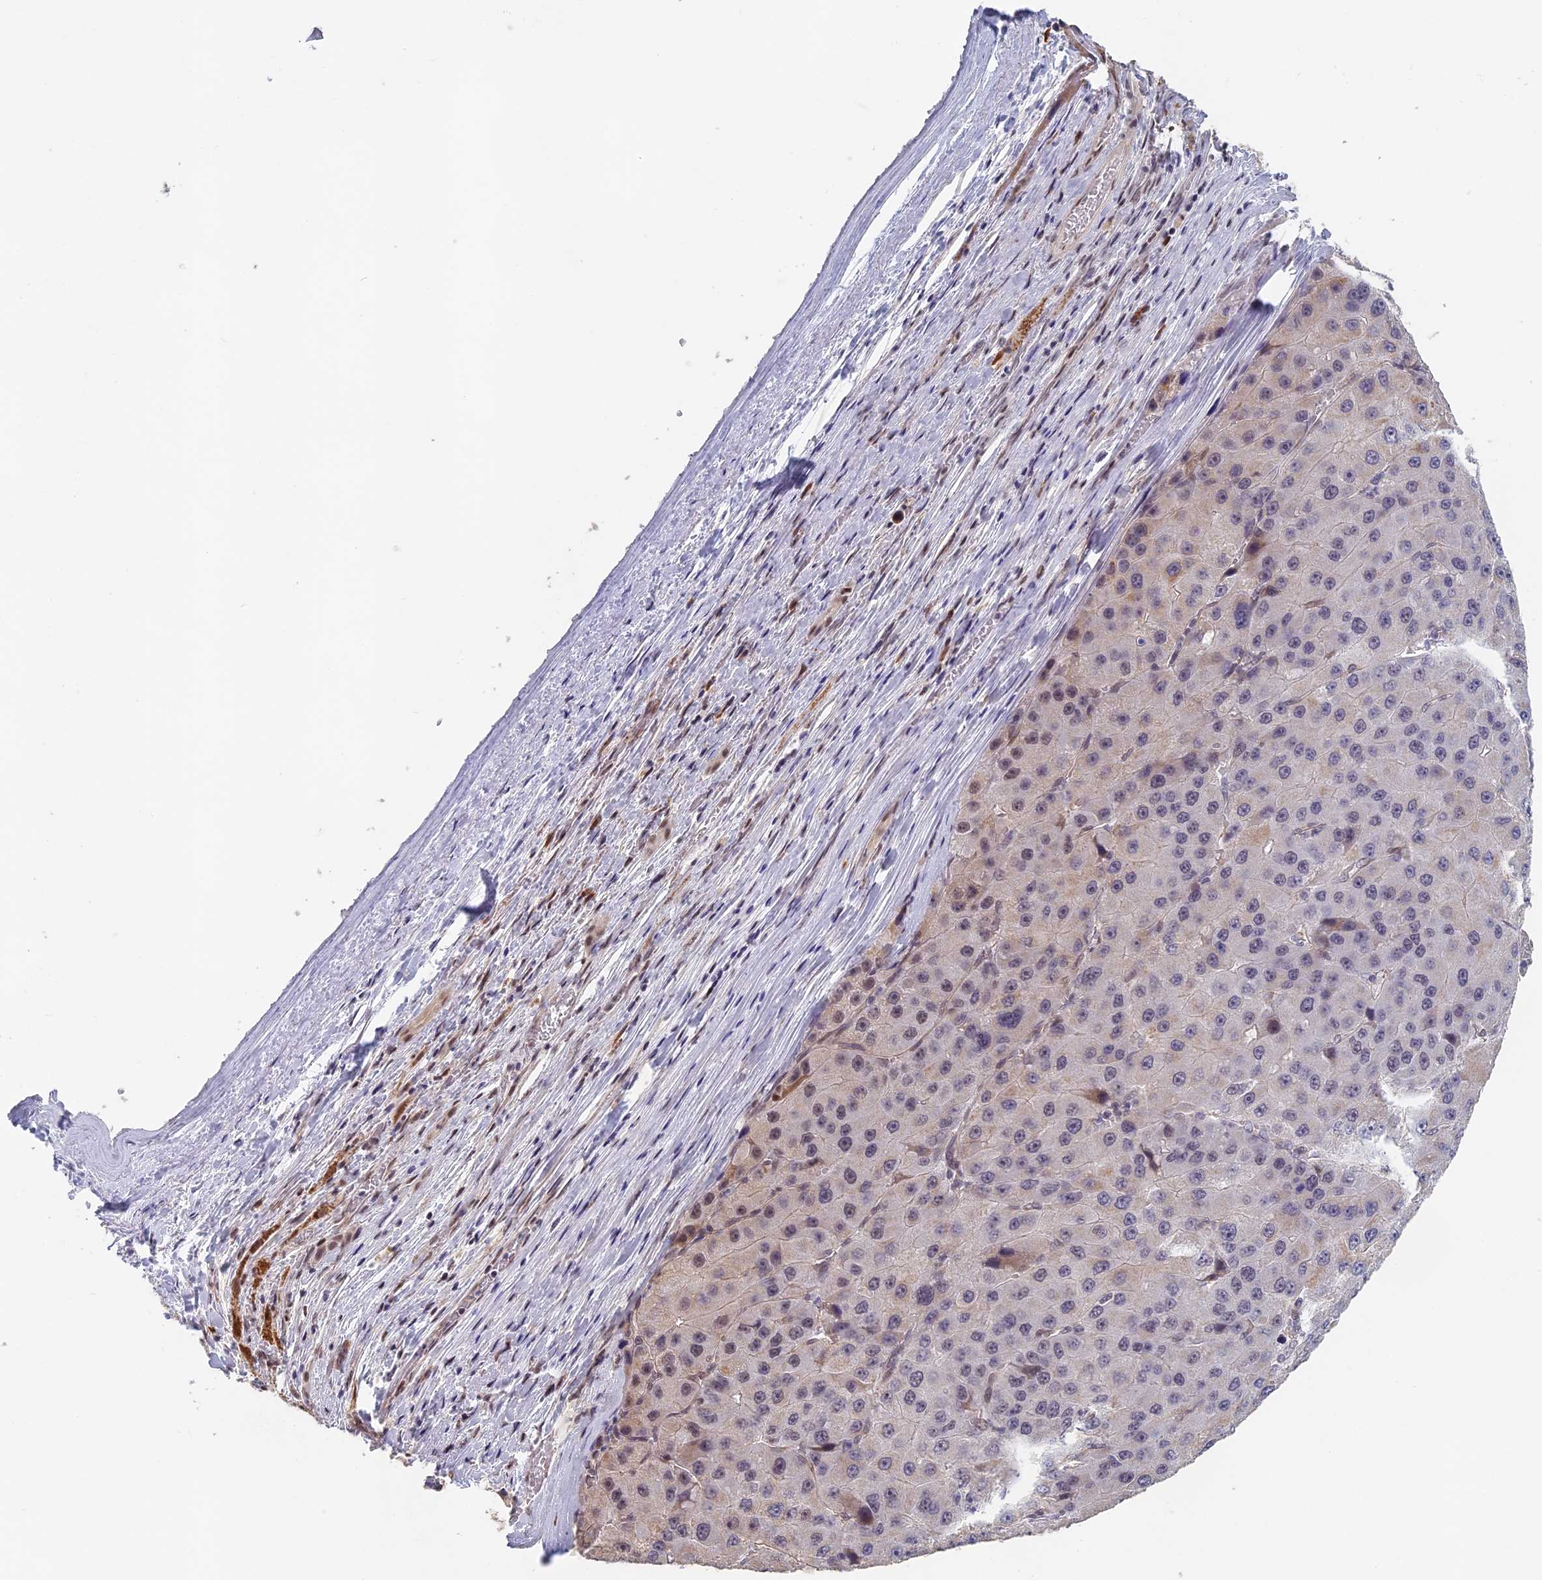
{"staining": {"intensity": "weak", "quantity": "<25%", "location": "cytoplasmic/membranous,nuclear"}, "tissue": "liver cancer", "cell_type": "Tumor cells", "image_type": "cancer", "snomed": [{"axis": "morphology", "description": "Carcinoma, Hepatocellular, NOS"}, {"axis": "topography", "description": "Liver"}], "caption": "Liver hepatocellular carcinoma stained for a protein using immunohistochemistry (IHC) displays no staining tumor cells.", "gene": "MORF4L1", "patient": {"sex": "female", "age": 73}}